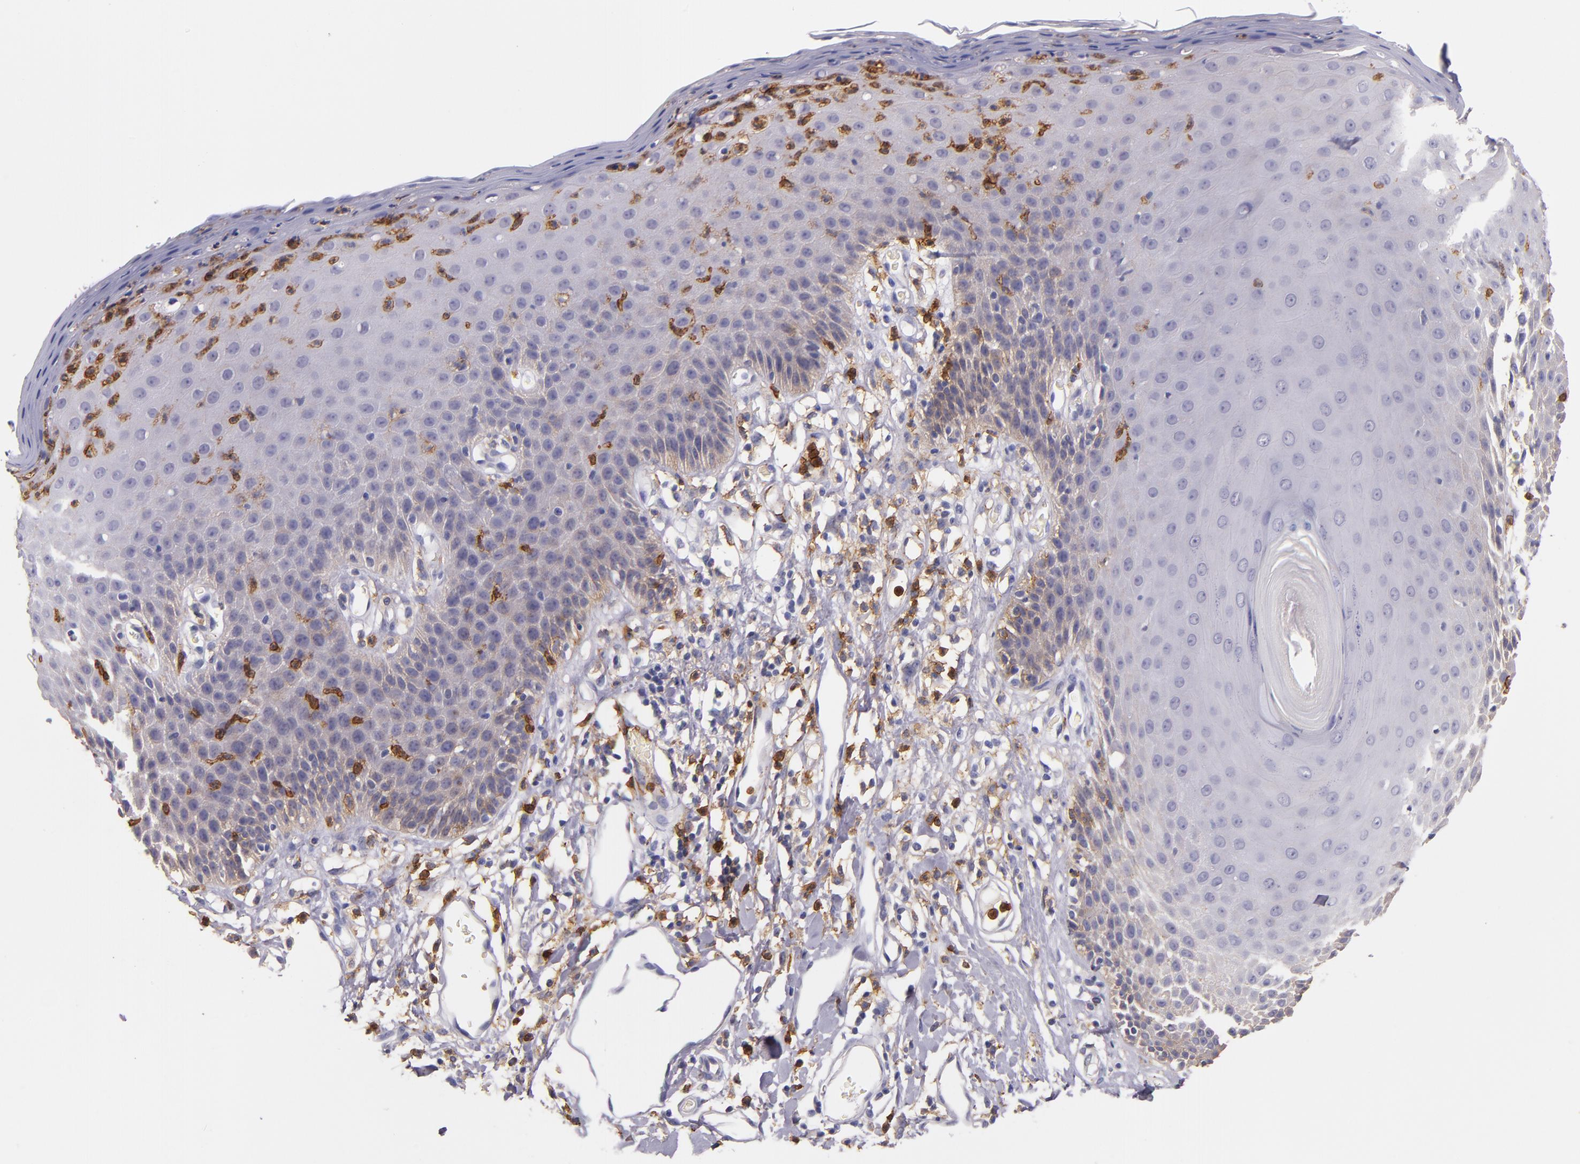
{"staining": {"intensity": "strong", "quantity": "<25%", "location": "cytoplasmic/membranous"}, "tissue": "skin", "cell_type": "Epidermal cells", "image_type": "normal", "snomed": [{"axis": "morphology", "description": "Normal tissue, NOS"}, {"axis": "topography", "description": "Vulva"}, {"axis": "topography", "description": "Peripheral nerve tissue"}], "caption": "Strong cytoplasmic/membranous positivity is appreciated in approximately <25% of epidermal cells in normal skin. (DAB (3,3'-diaminobenzidine) IHC, brown staining for protein, blue staining for nuclei).", "gene": "C5AR1", "patient": {"sex": "female", "age": 68}}